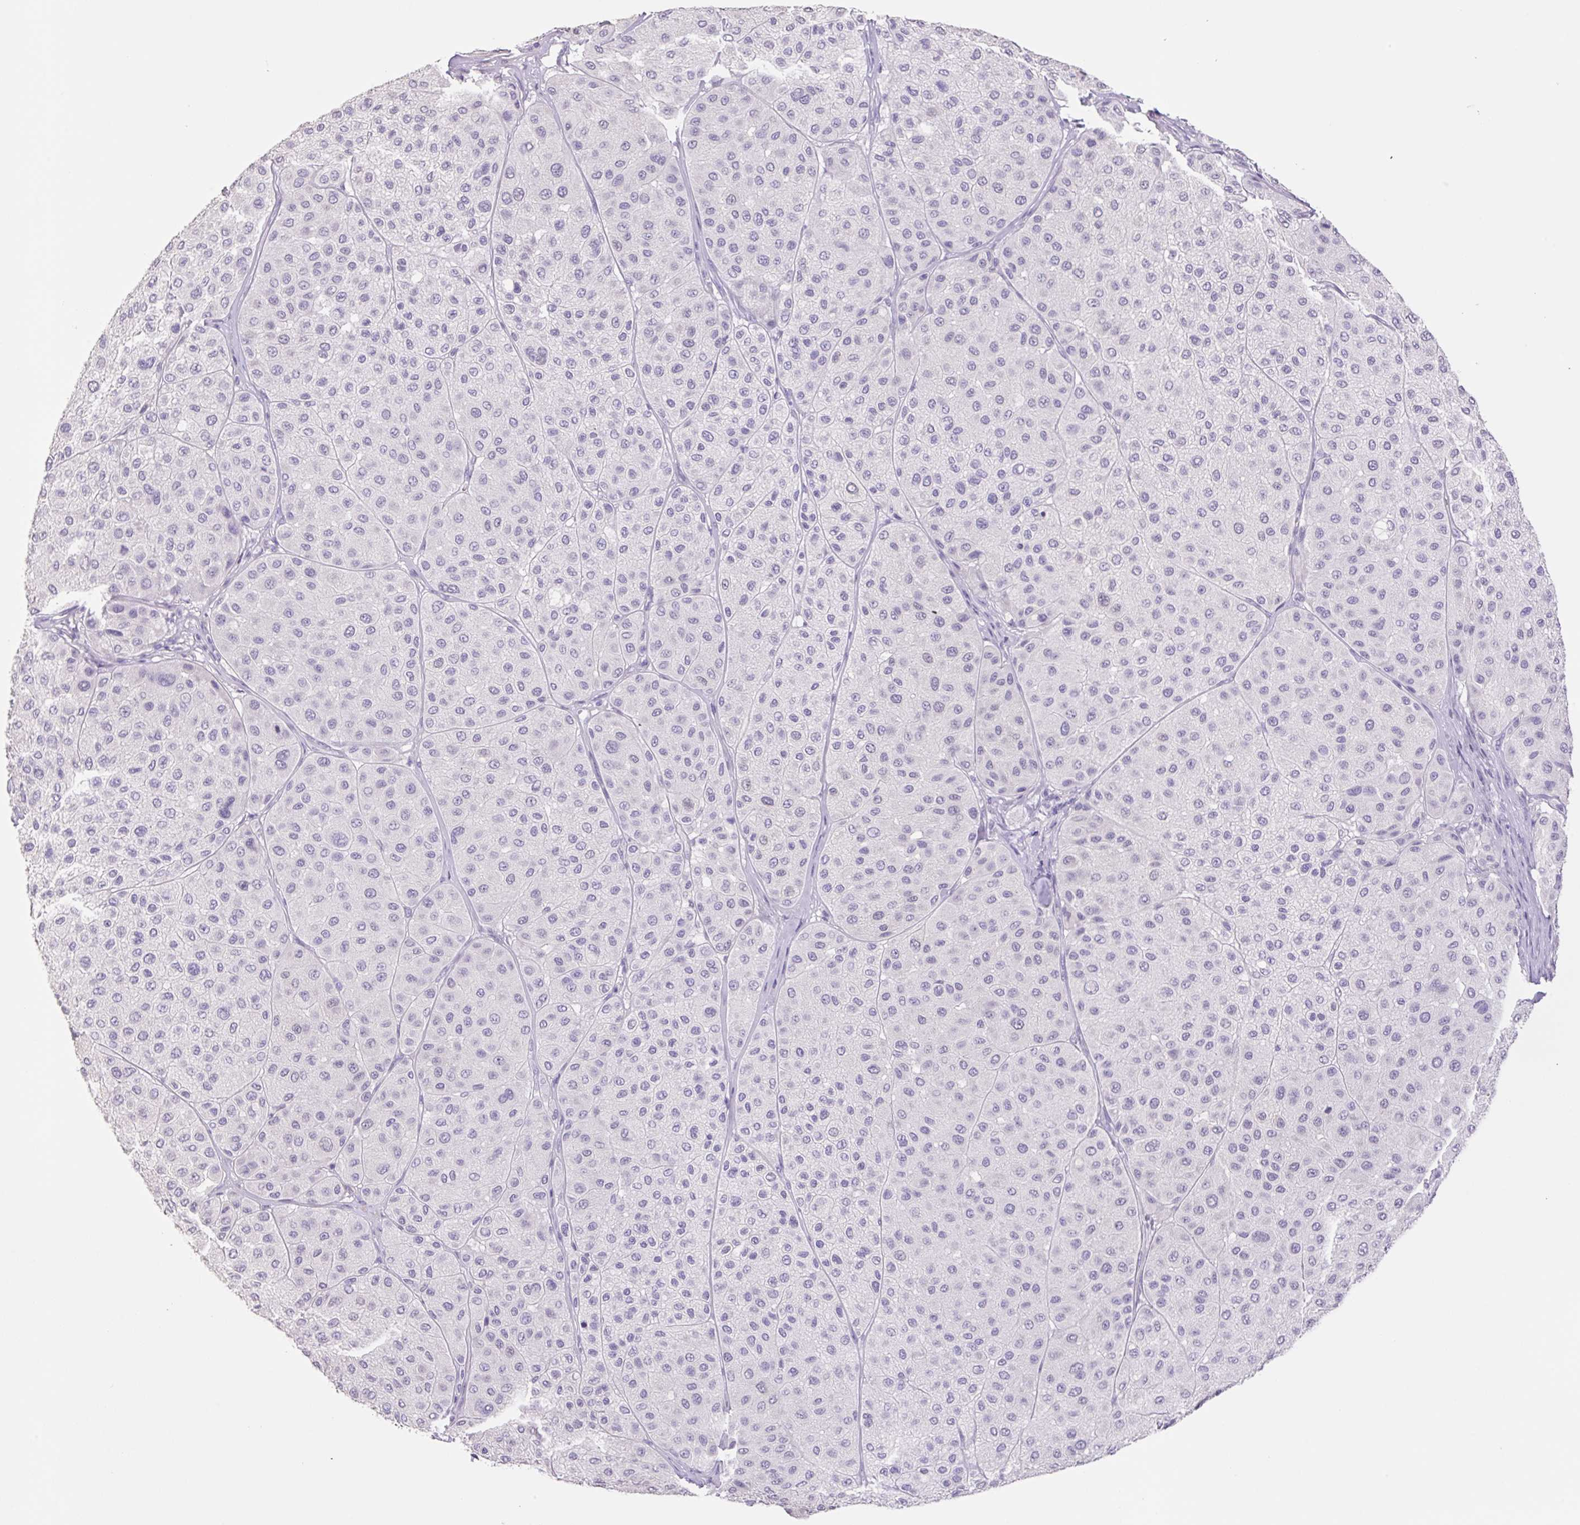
{"staining": {"intensity": "negative", "quantity": "none", "location": "none"}, "tissue": "melanoma", "cell_type": "Tumor cells", "image_type": "cancer", "snomed": [{"axis": "morphology", "description": "Malignant melanoma, Metastatic site"}, {"axis": "topography", "description": "Smooth muscle"}], "caption": "The histopathology image demonstrates no staining of tumor cells in malignant melanoma (metastatic site).", "gene": "HCRTR2", "patient": {"sex": "male", "age": 41}}